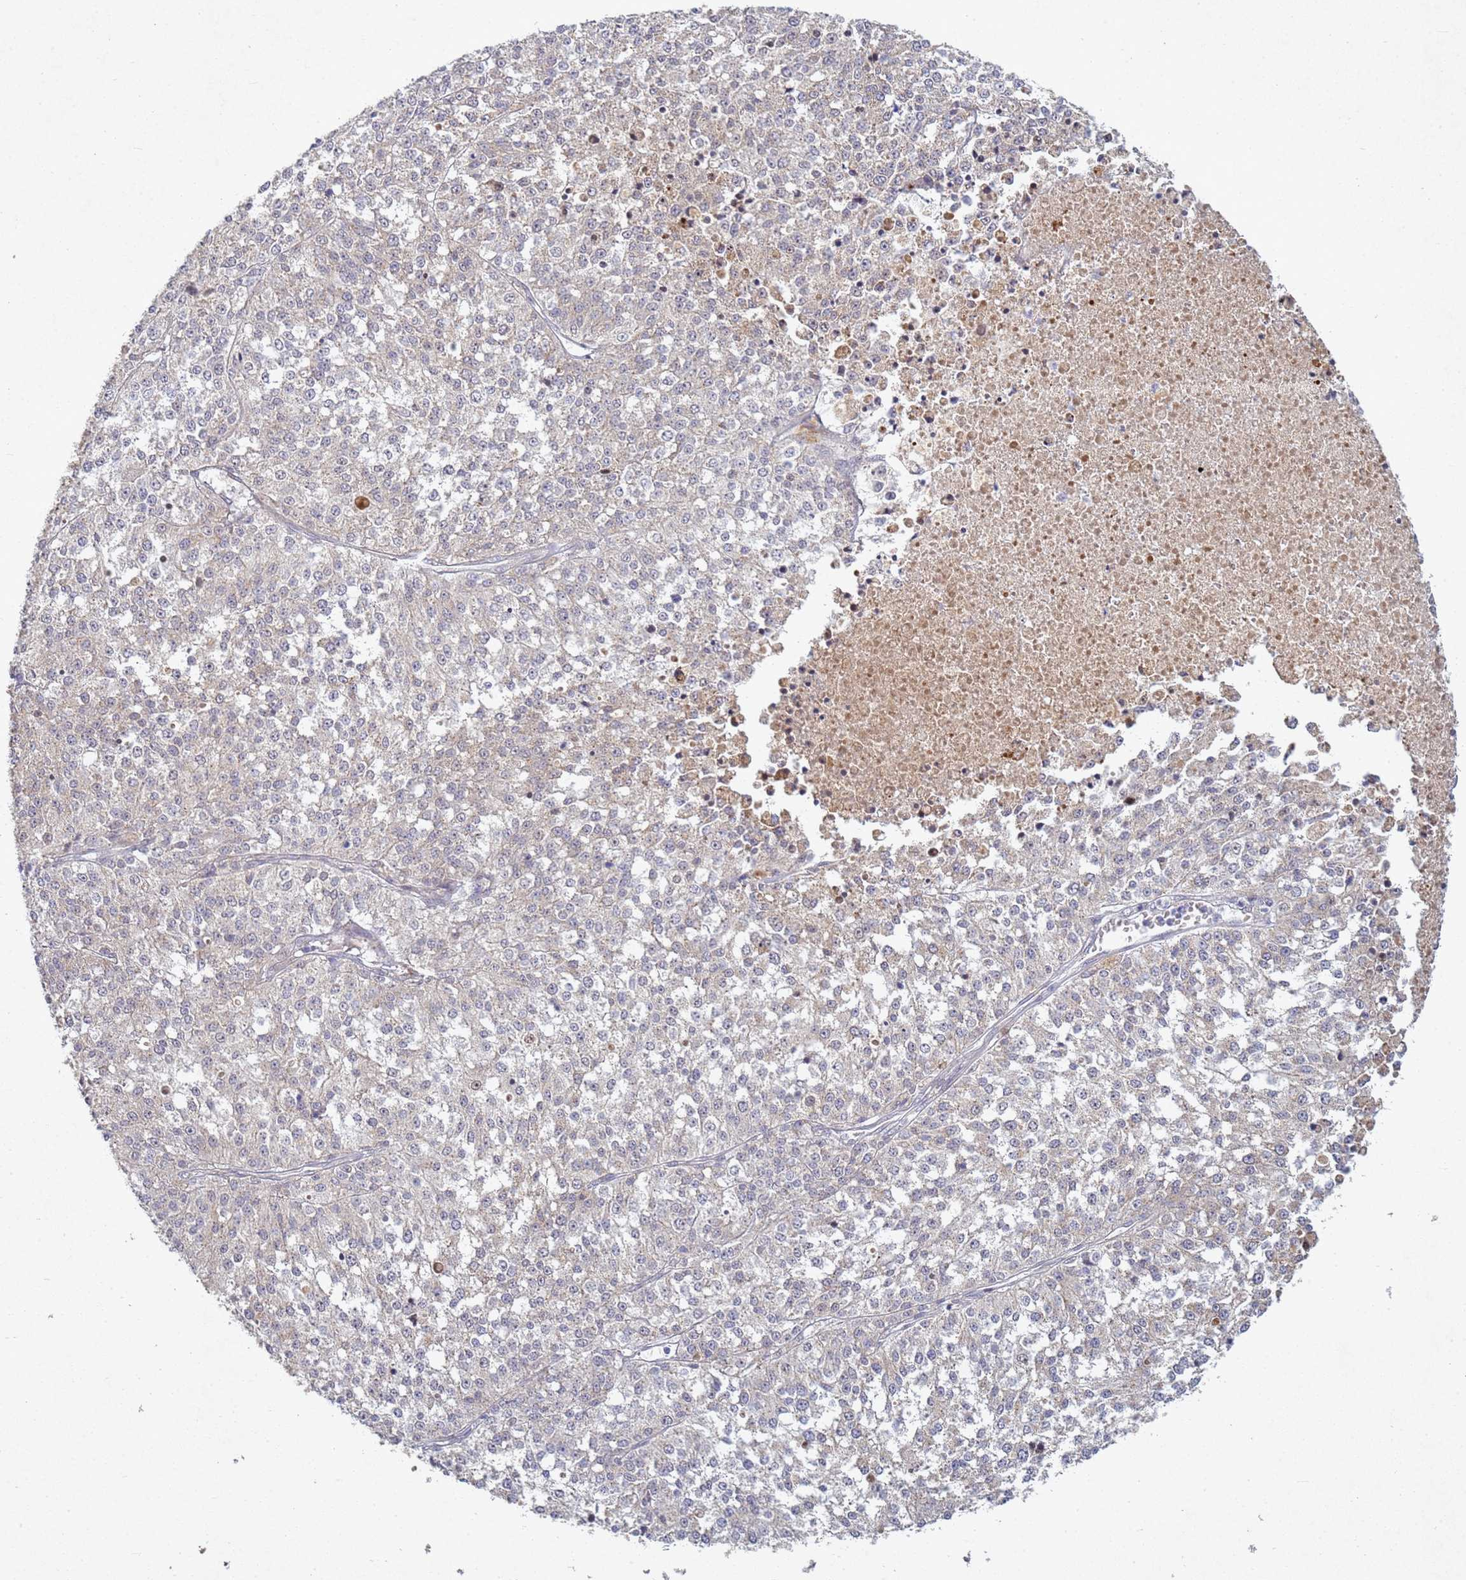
{"staining": {"intensity": "negative", "quantity": "none", "location": "none"}, "tissue": "melanoma", "cell_type": "Tumor cells", "image_type": "cancer", "snomed": [{"axis": "morphology", "description": "Malignant melanoma, NOS"}, {"axis": "topography", "description": "Skin"}], "caption": "Immunohistochemical staining of melanoma exhibits no significant staining in tumor cells.", "gene": "TNPO2", "patient": {"sex": "female", "age": 64}}